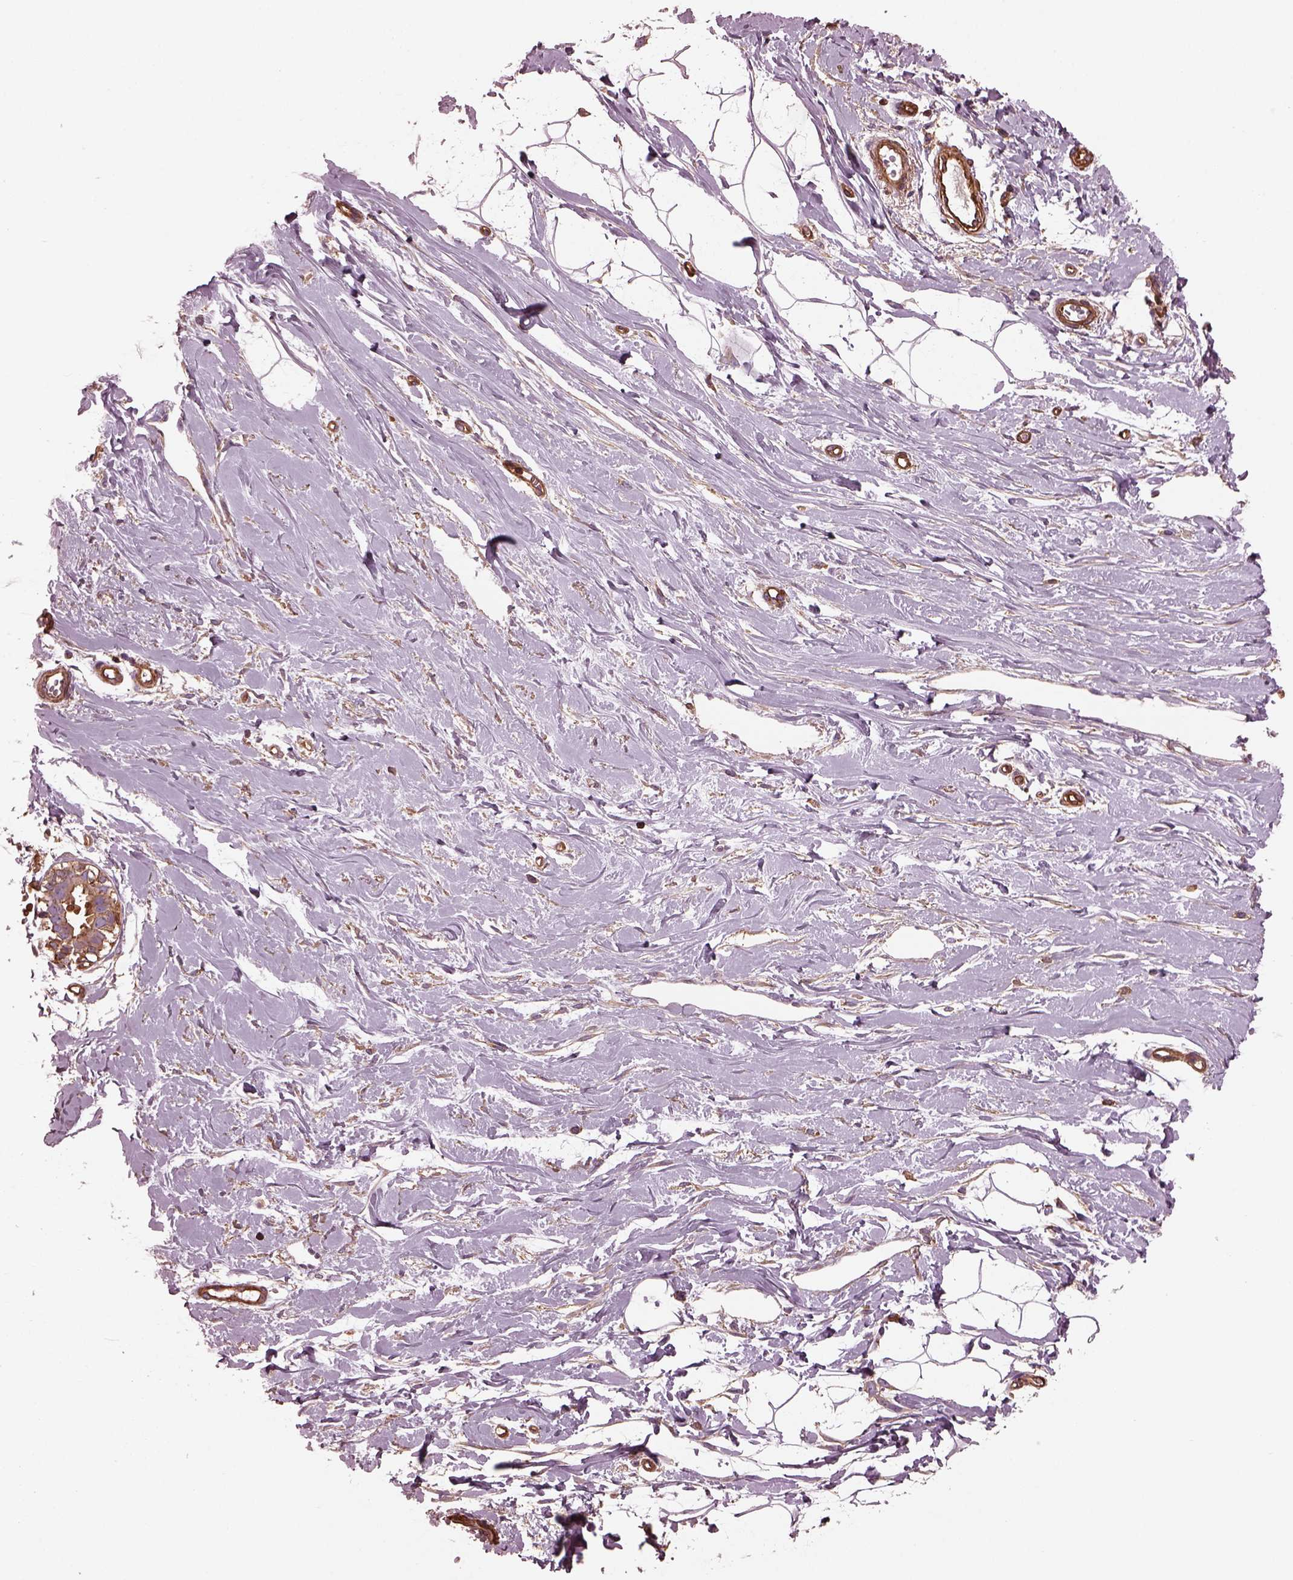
{"staining": {"intensity": "negative", "quantity": "none", "location": "none"}, "tissue": "breast", "cell_type": "Adipocytes", "image_type": "normal", "snomed": [{"axis": "morphology", "description": "Normal tissue, NOS"}, {"axis": "topography", "description": "Breast"}], "caption": "Unremarkable breast was stained to show a protein in brown. There is no significant positivity in adipocytes.", "gene": "MYL1", "patient": {"sex": "female", "age": 49}}